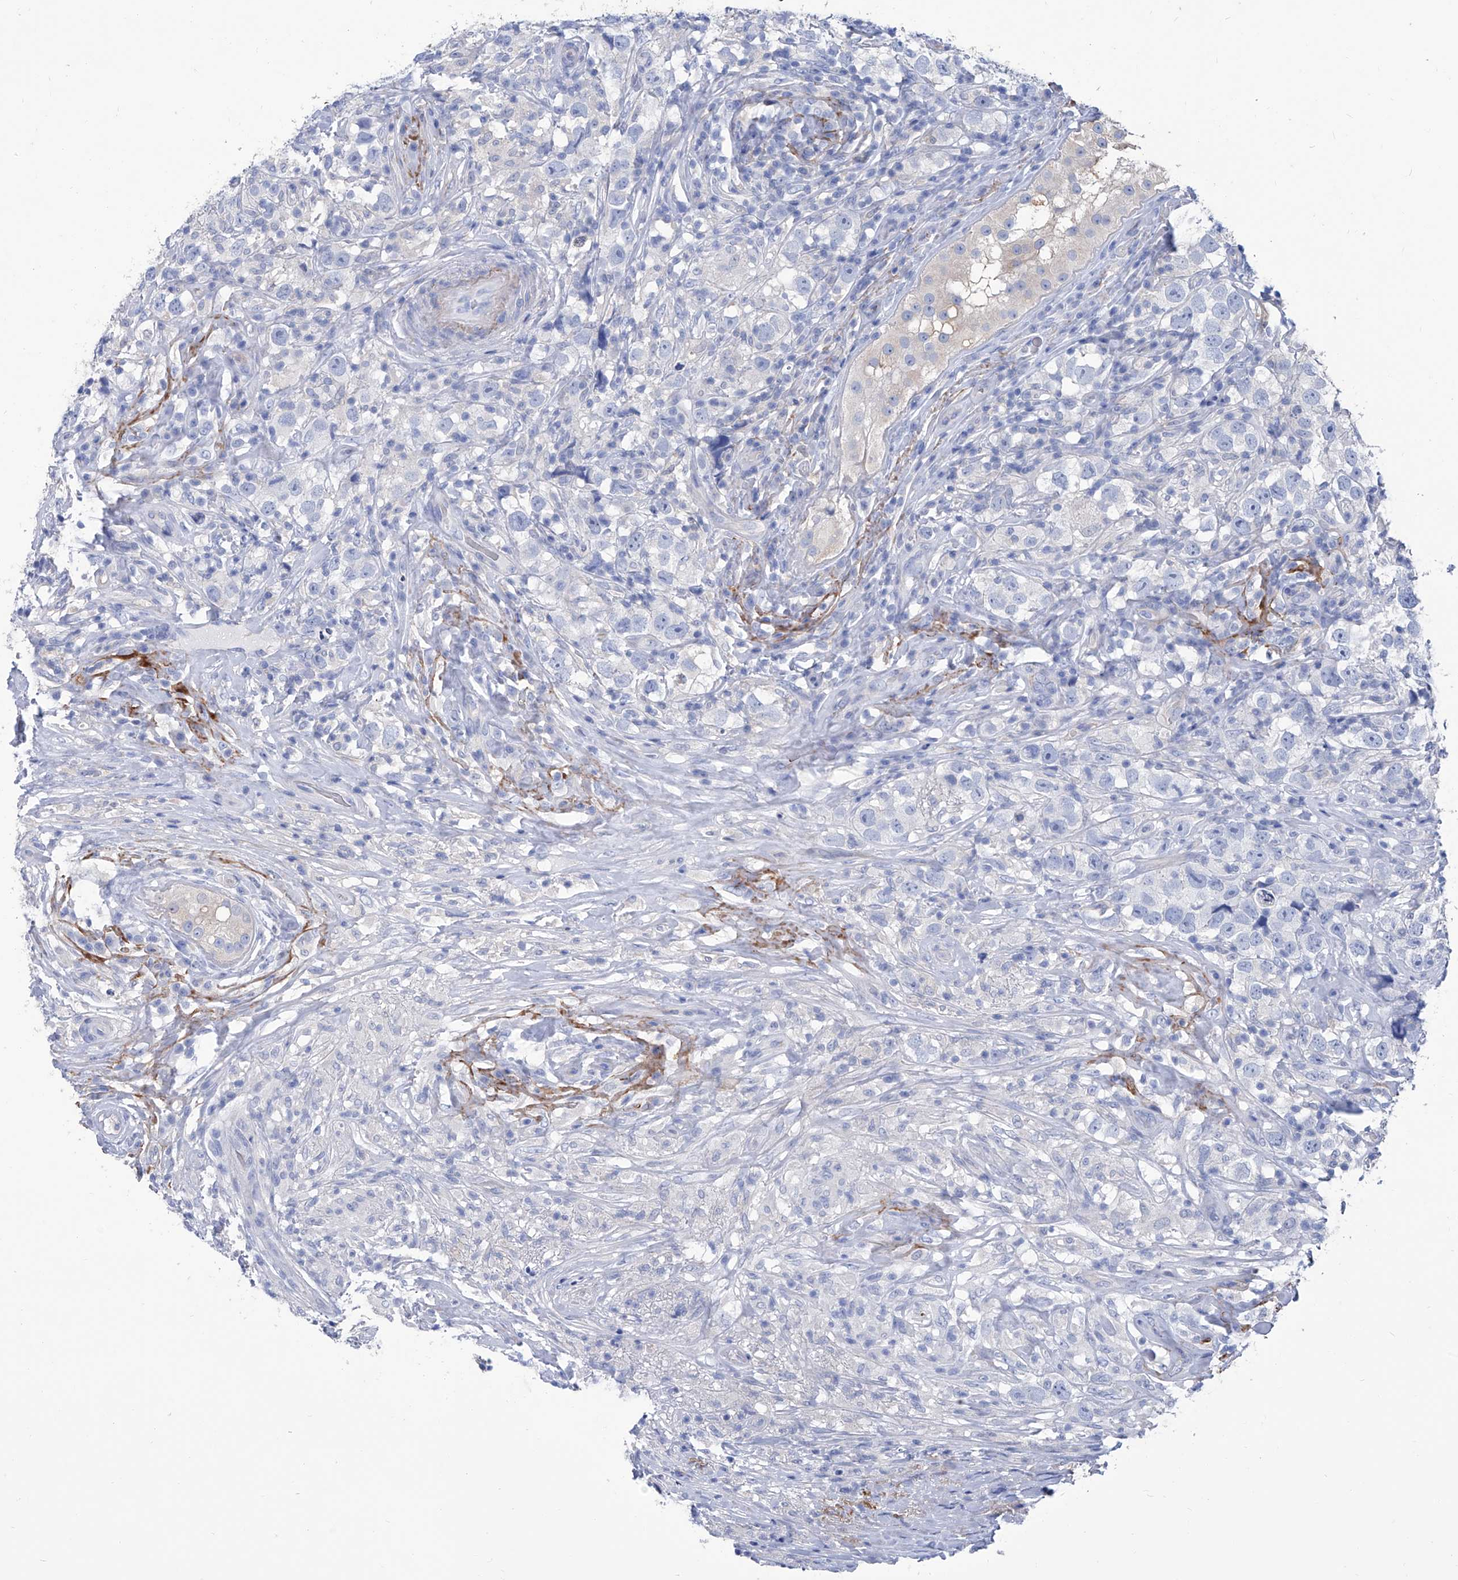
{"staining": {"intensity": "negative", "quantity": "none", "location": "none"}, "tissue": "testis cancer", "cell_type": "Tumor cells", "image_type": "cancer", "snomed": [{"axis": "morphology", "description": "Seminoma, NOS"}, {"axis": "topography", "description": "Testis"}], "caption": "This is a histopathology image of IHC staining of testis cancer (seminoma), which shows no staining in tumor cells. The staining is performed using DAB brown chromogen with nuclei counter-stained in using hematoxylin.", "gene": "SMS", "patient": {"sex": "male", "age": 49}}